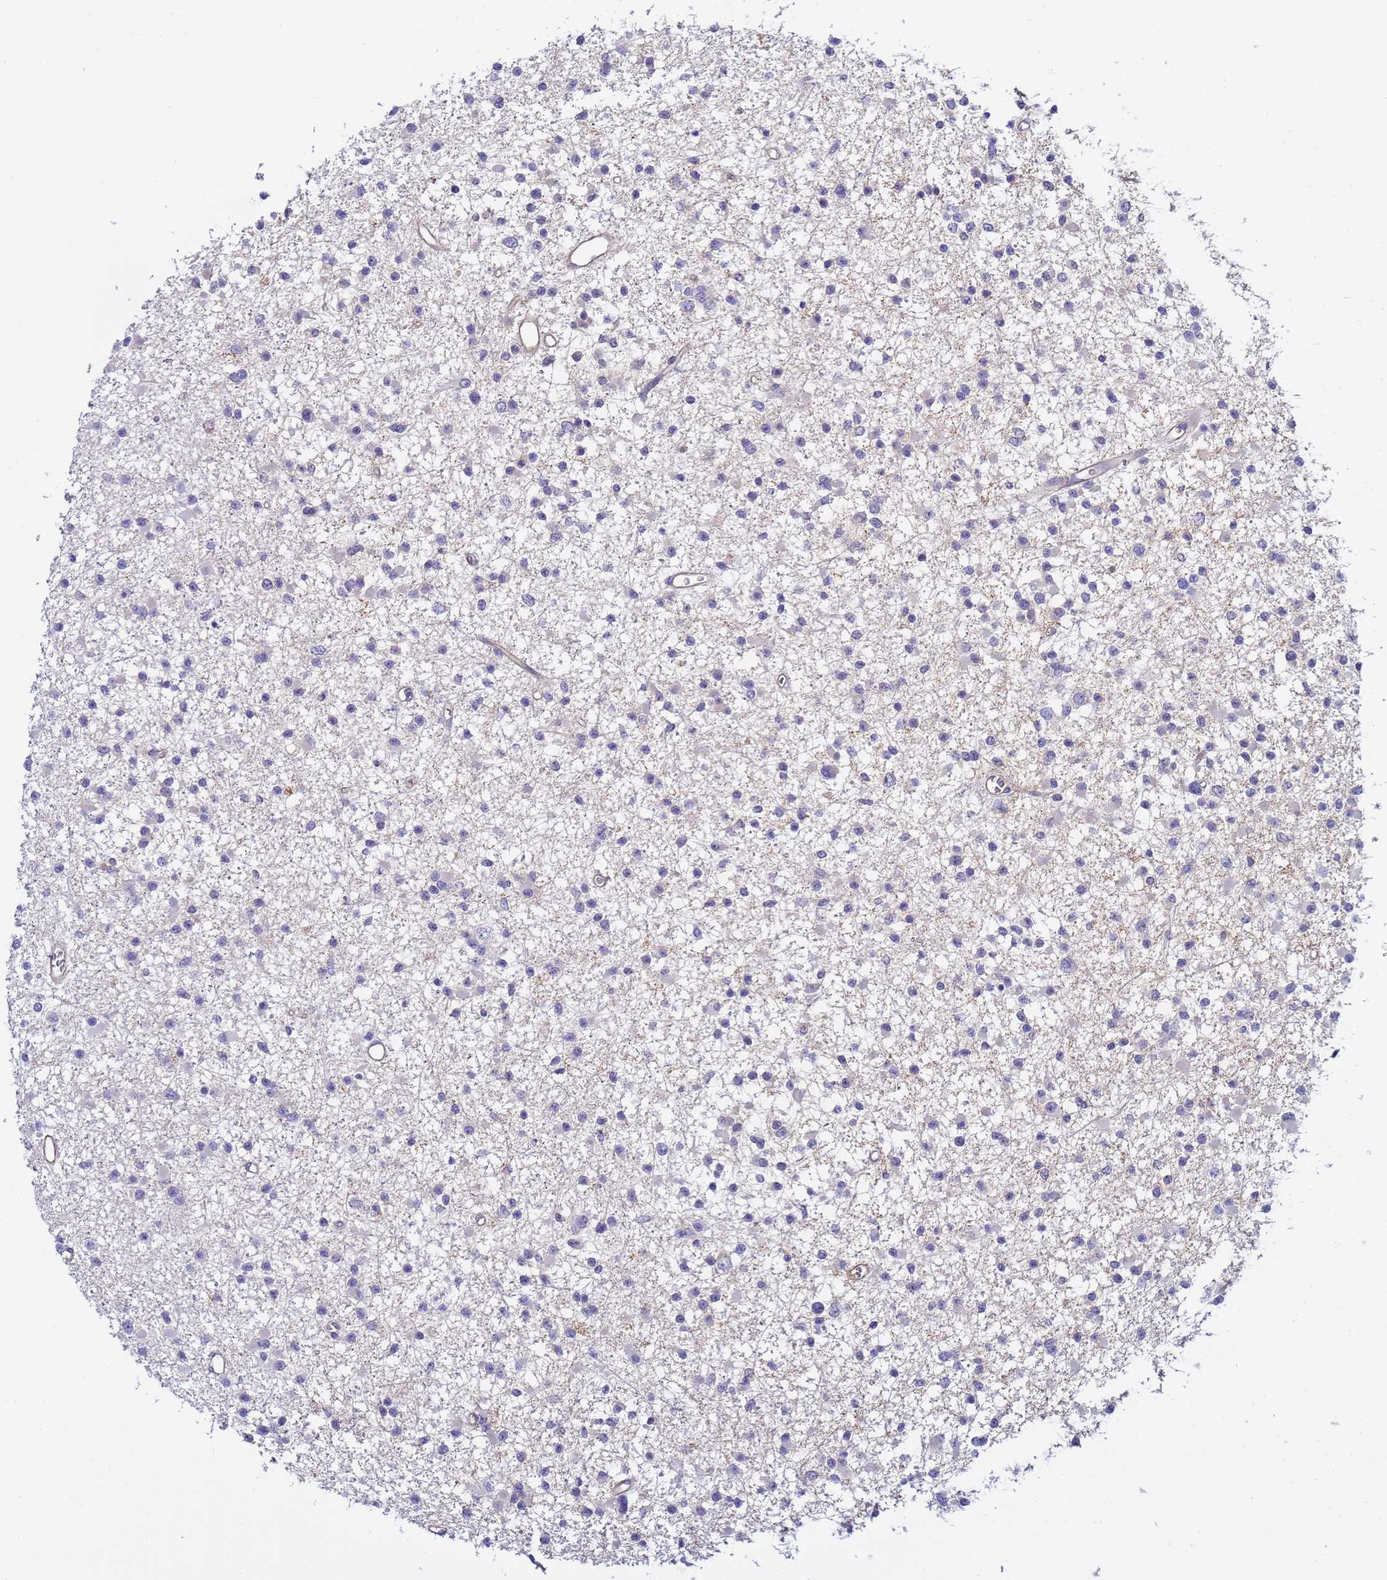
{"staining": {"intensity": "negative", "quantity": "none", "location": "none"}, "tissue": "glioma", "cell_type": "Tumor cells", "image_type": "cancer", "snomed": [{"axis": "morphology", "description": "Glioma, malignant, Low grade"}, {"axis": "topography", "description": "Brain"}], "caption": "DAB (3,3'-diaminobenzidine) immunohistochemical staining of glioma demonstrates no significant staining in tumor cells. (IHC, brightfield microscopy, high magnification).", "gene": "MYL12A", "patient": {"sex": "female", "age": 22}}